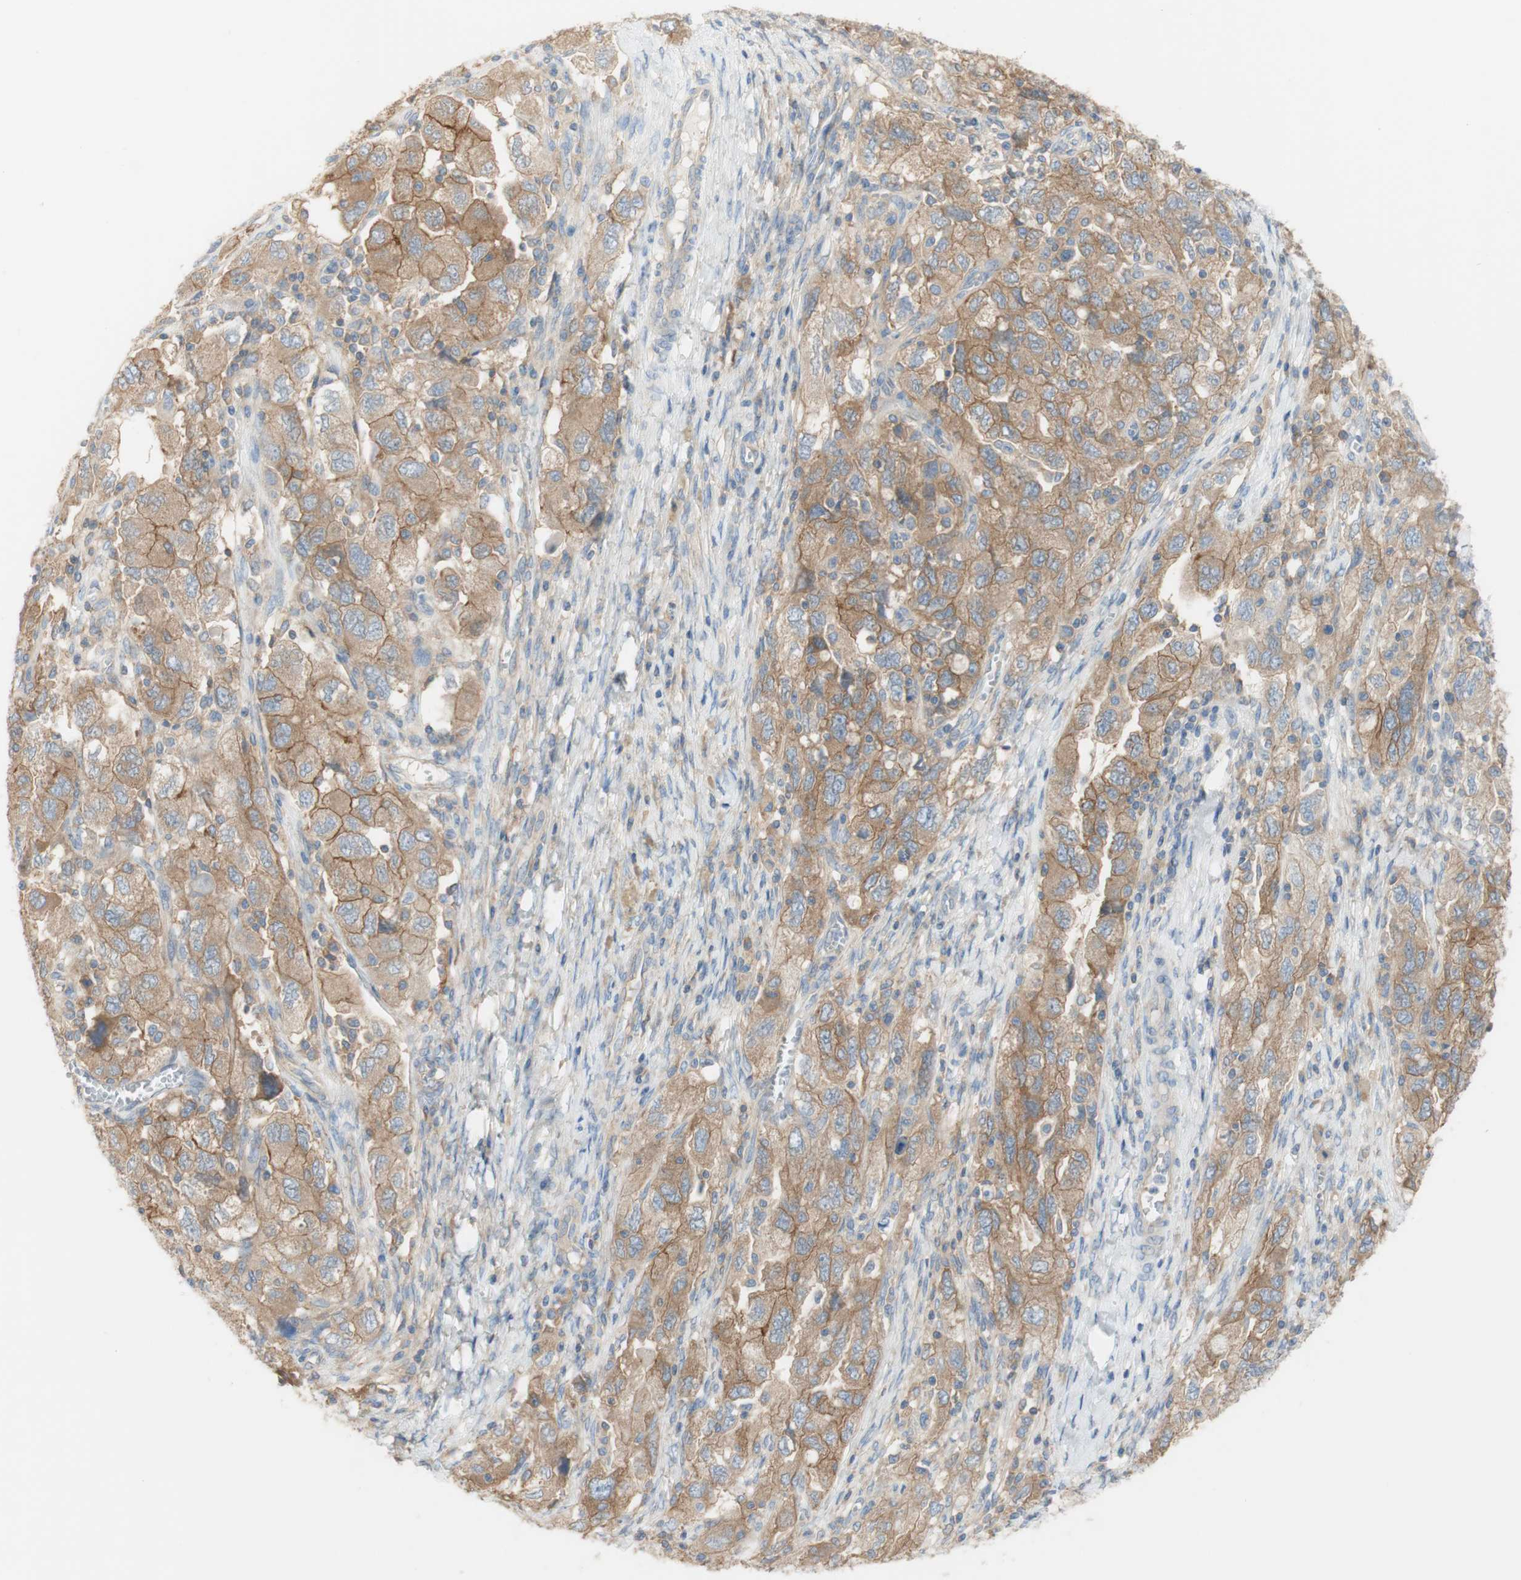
{"staining": {"intensity": "moderate", "quantity": ">75%", "location": "cytoplasmic/membranous"}, "tissue": "ovarian cancer", "cell_type": "Tumor cells", "image_type": "cancer", "snomed": [{"axis": "morphology", "description": "Carcinoma, NOS"}, {"axis": "morphology", "description": "Cystadenocarcinoma, serous, NOS"}, {"axis": "topography", "description": "Ovary"}], "caption": "Protein staining of ovarian cancer tissue reveals moderate cytoplasmic/membranous staining in approximately >75% of tumor cells.", "gene": "ATP2B1", "patient": {"sex": "female", "age": 69}}